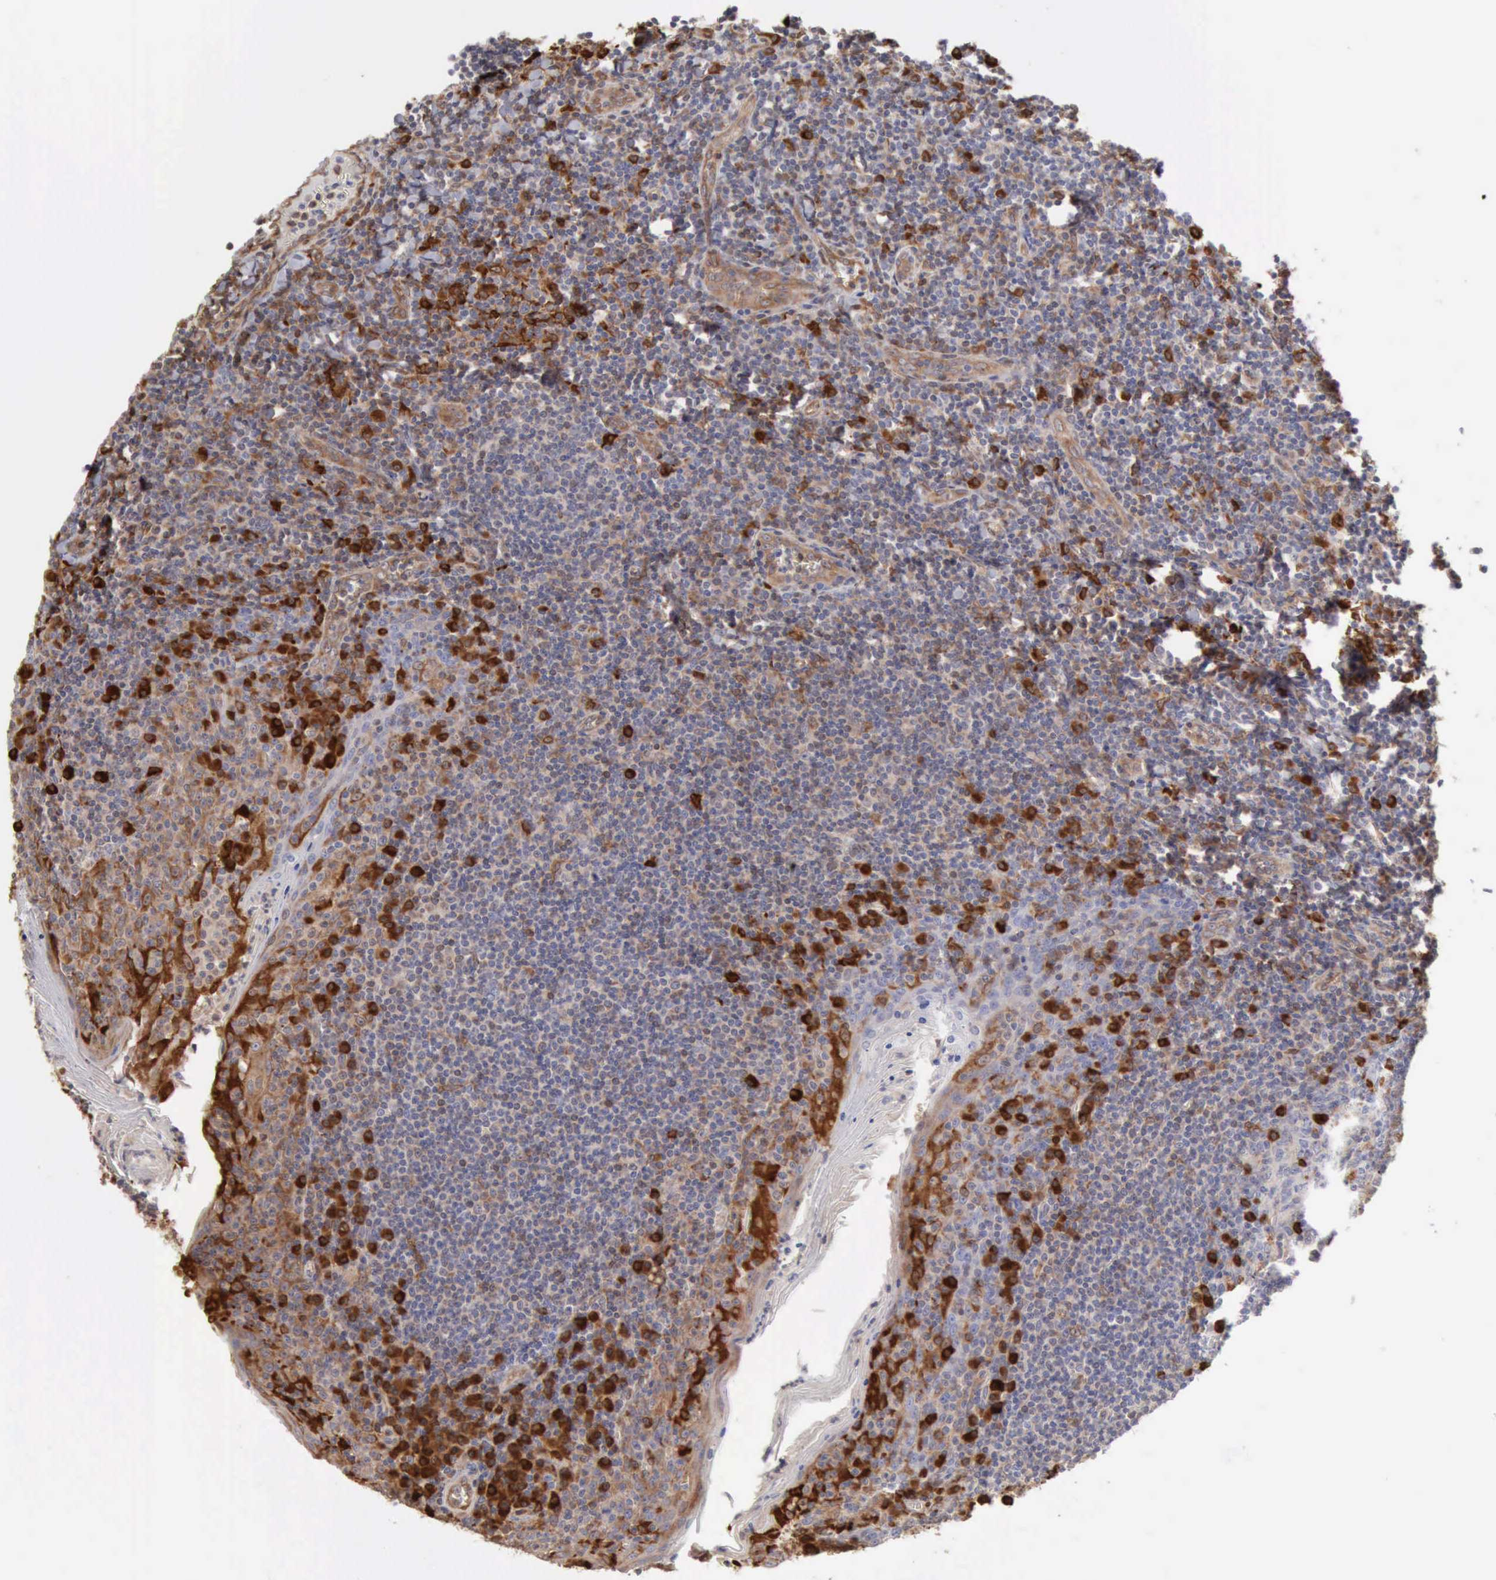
{"staining": {"intensity": "weak", "quantity": "25%-75%", "location": "cytoplasmic/membranous"}, "tissue": "tonsil", "cell_type": "Germinal center cells", "image_type": "normal", "snomed": [{"axis": "morphology", "description": "Normal tissue, NOS"}, {"axis": "topography", "description": "Tonsil"}], "caption": "About 25%-75% of germinal center cells in unremarkable tonsil reveal weak cytoplasmic/membranous protein positivity as visualized by brown immunohistochemical staining.", "gene": "APOL2", "patient": {"sex": "male", "age": 31}}